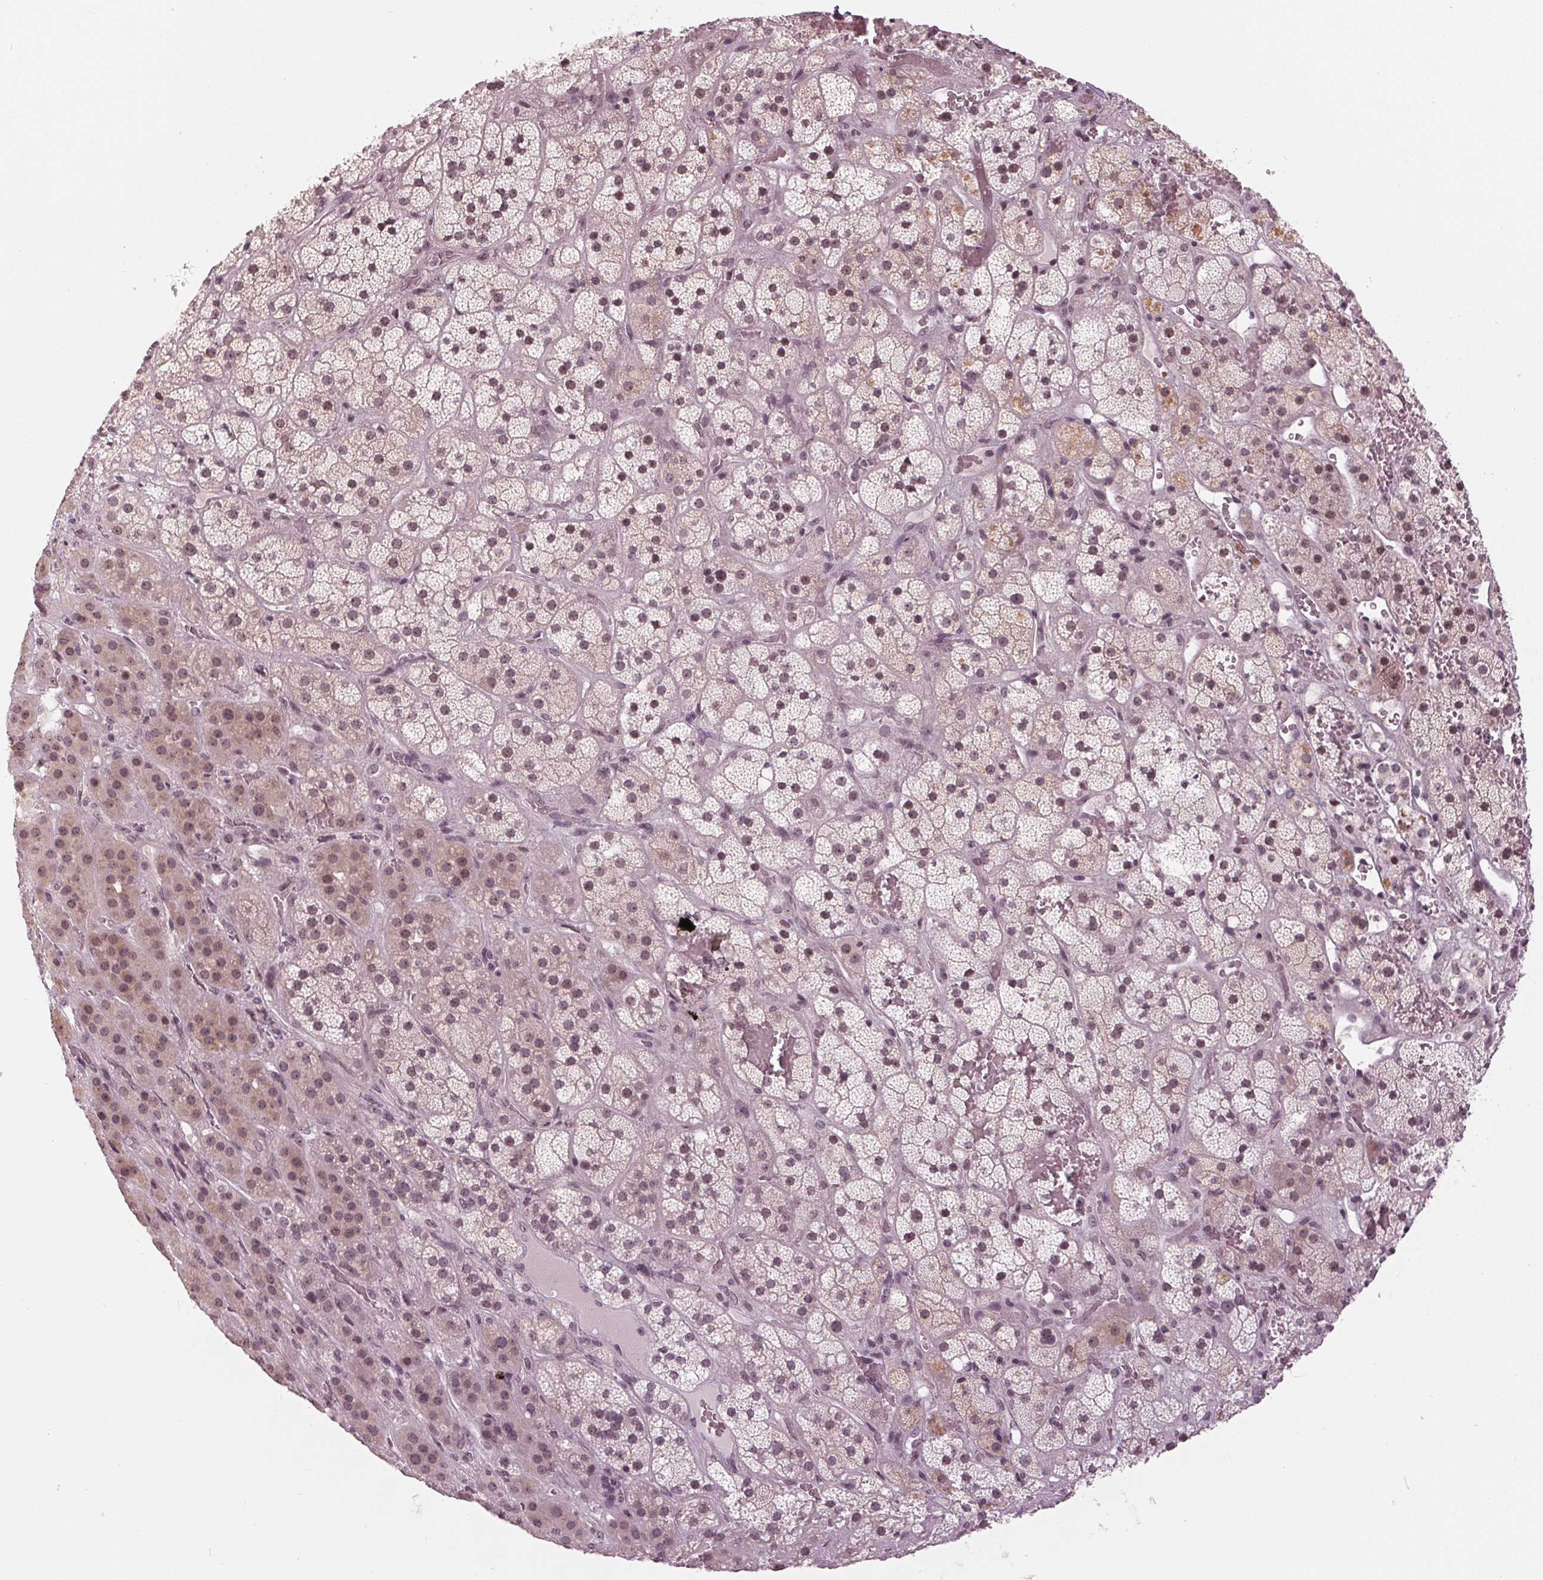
{"staining": {"intensity": "moderate", "quantity": "25%-75%", "location": "nuclear"}, "tissue": "adrenal gland", "cell_type": "Glandular cells", "image_type": "normal", "snomed": [{"axis": "morphology", "description": "Normal tissue, NOS"}, {"axis": "topography", "description": "Adrenal gland"}], "caption": "Immunohistochemistry (IHC) (DAB) staining of benign human adrenal gland reveals moderate nuclear protein expression in about 25%-75% of glandular cells. (Stains: DAB (3,3'-diaminobenzidine) in brown, nuclei in blue, Microscopy: brightfield microscopy at high magnification).", "gene": "SLX4", "patient": {"sex": "male", "age": 57}}